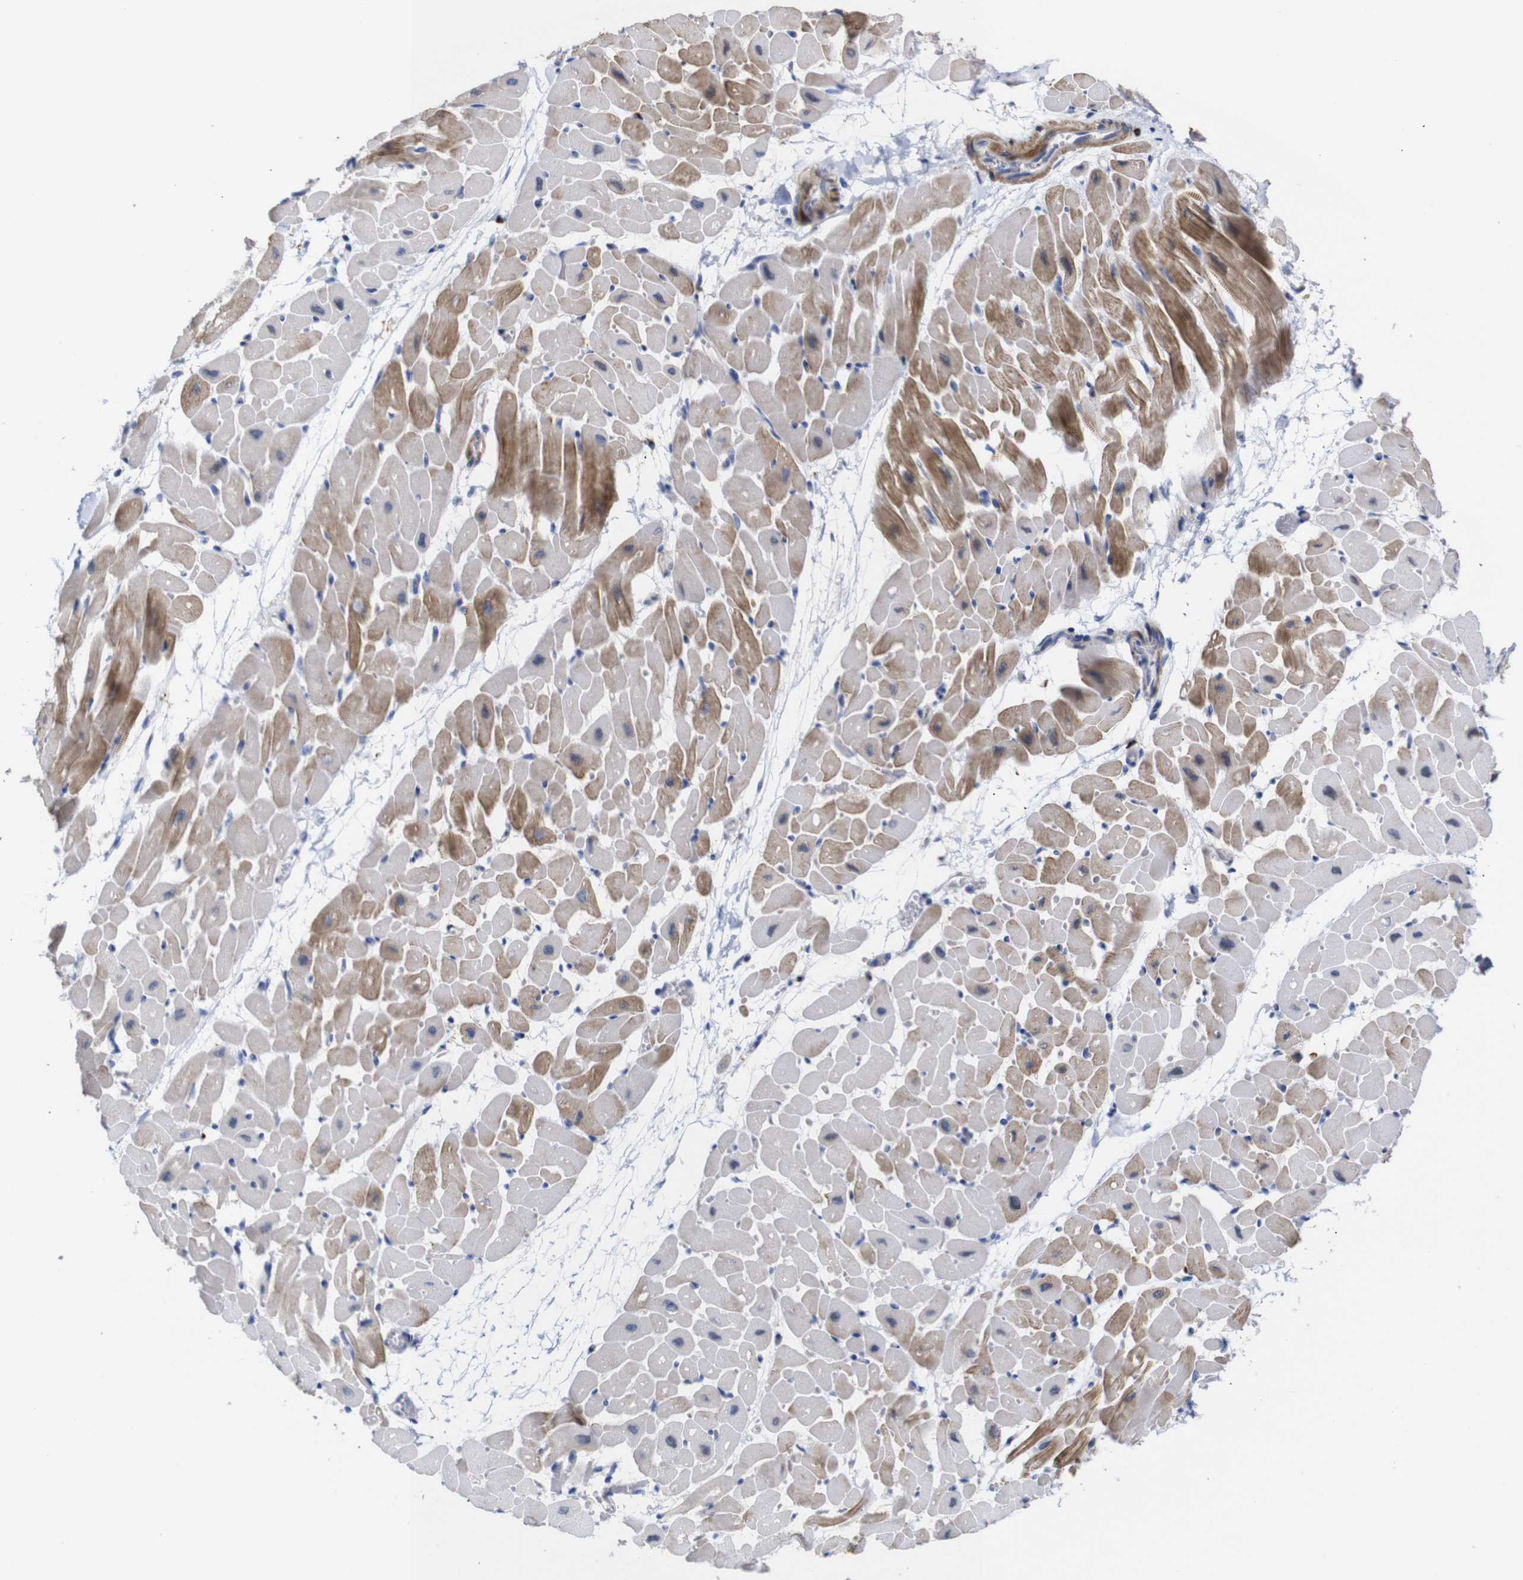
{"staining": {"intensity": "moderate", "quantity": "25%-75%", "location": "cytoplasmic/membranous"}, "tissue": "heart muscle", "cell_type": "Cardiomyocytes", "image_type": "normal", "snomed": [{"axis": "morphology", "description": "Normal tissue, NOS"}, {"axis": "topography", "description": "Heart"}], "caption": "Brown immunohistochemical staining in benign heart muscle demonstrates moderate cytoplasmic/membranous positivity in approximately 25%-75% of cardiomyocytes. The staining was performed using DAB, with brown indicating positive protein expression. Nuclei are stained blue with hematoxylin.", "gene": "TCEAL9", "patient": {"sex": "male", "age": 45}}